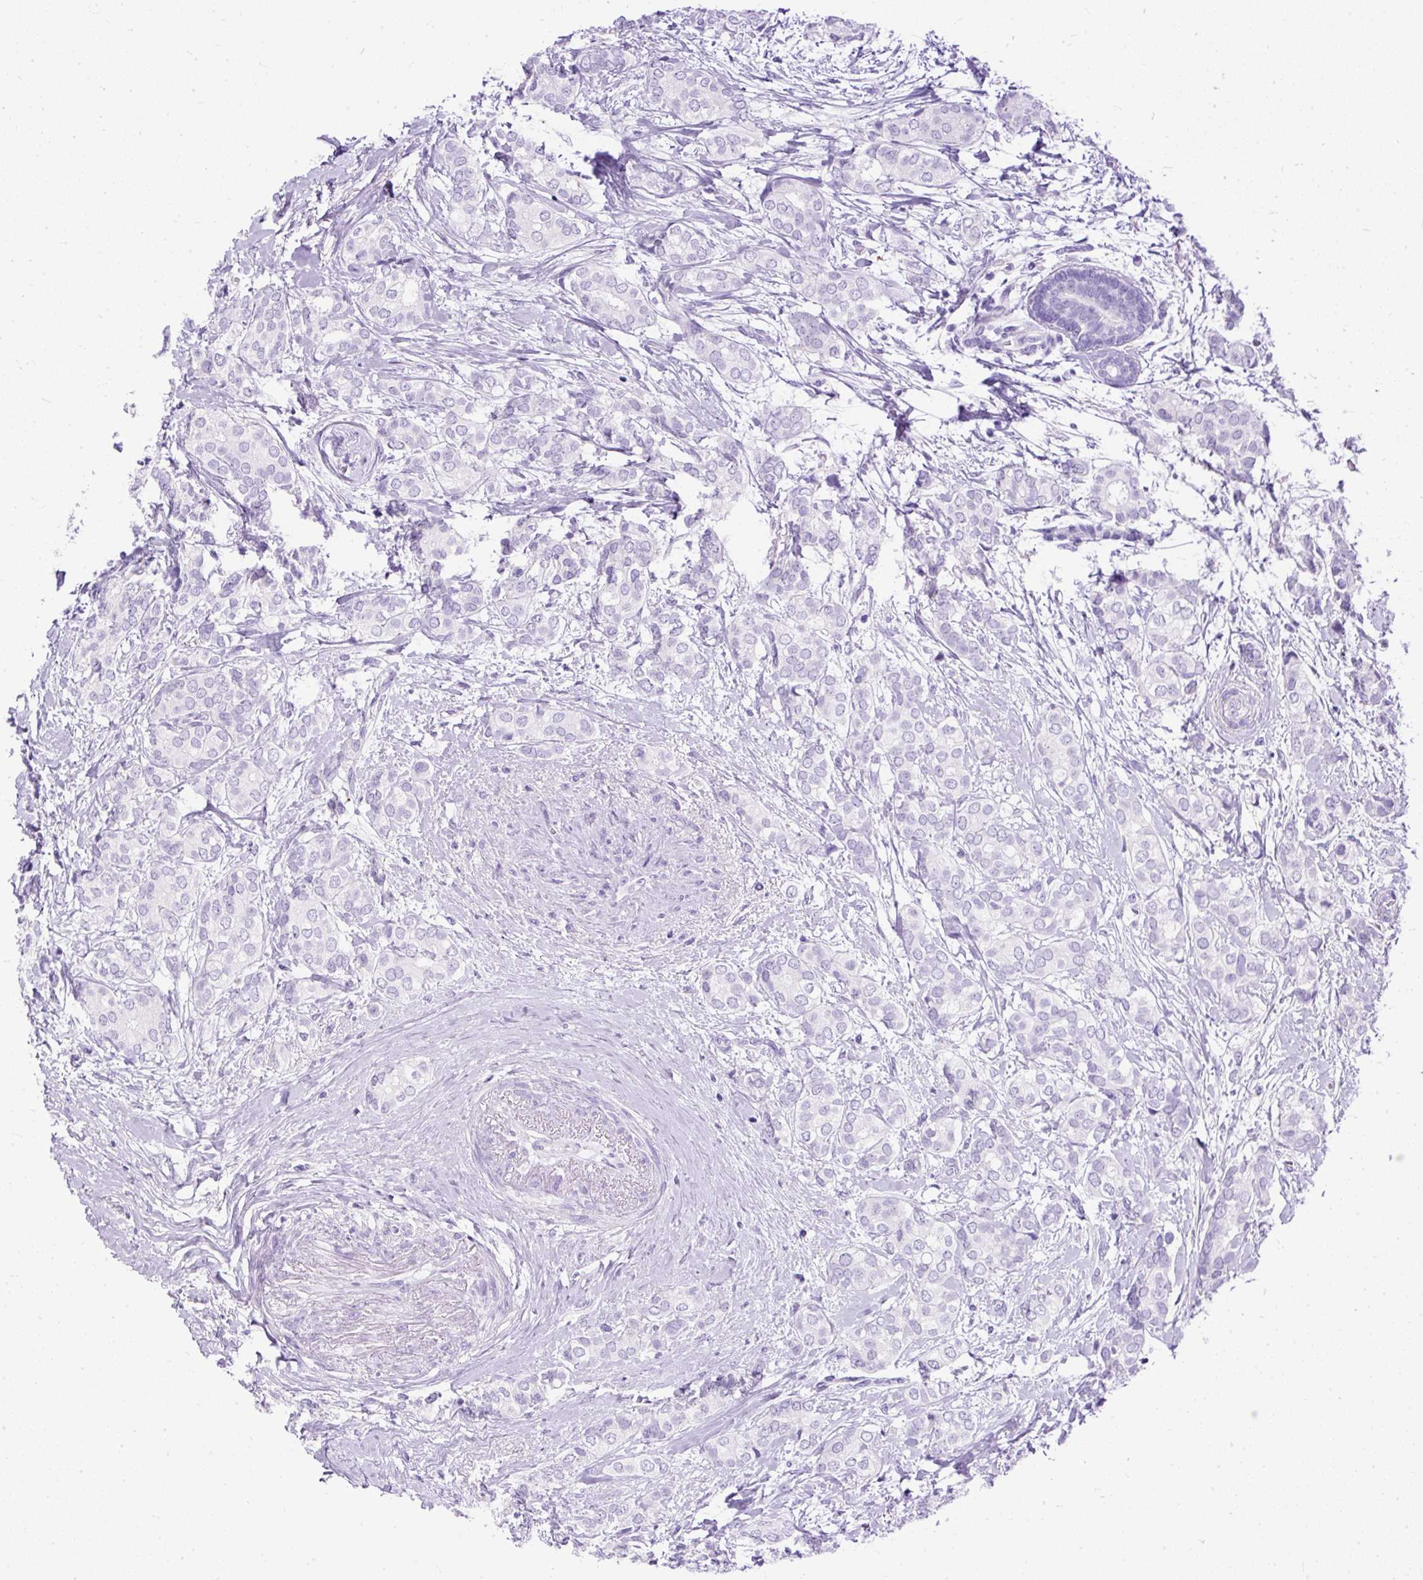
{"staining": {"intensity": "negative", "quantity": "none", "location": "none"}, "tissue": "breast cancer", "cell_type": "Tumor cells", "image_type": "cancer", "snomed": [{"axis": "morphology", "description": "Duct carcinoma"}, {"axis": "topography", "description": "Breast"}], "caption": "Immunohistochemical staining of breast cancer (invasive ductal carcinoma) exhibits no significant staining in tumor cells.", "gene": "HEY1", "patient": {"sex": "female", "age": 73}}